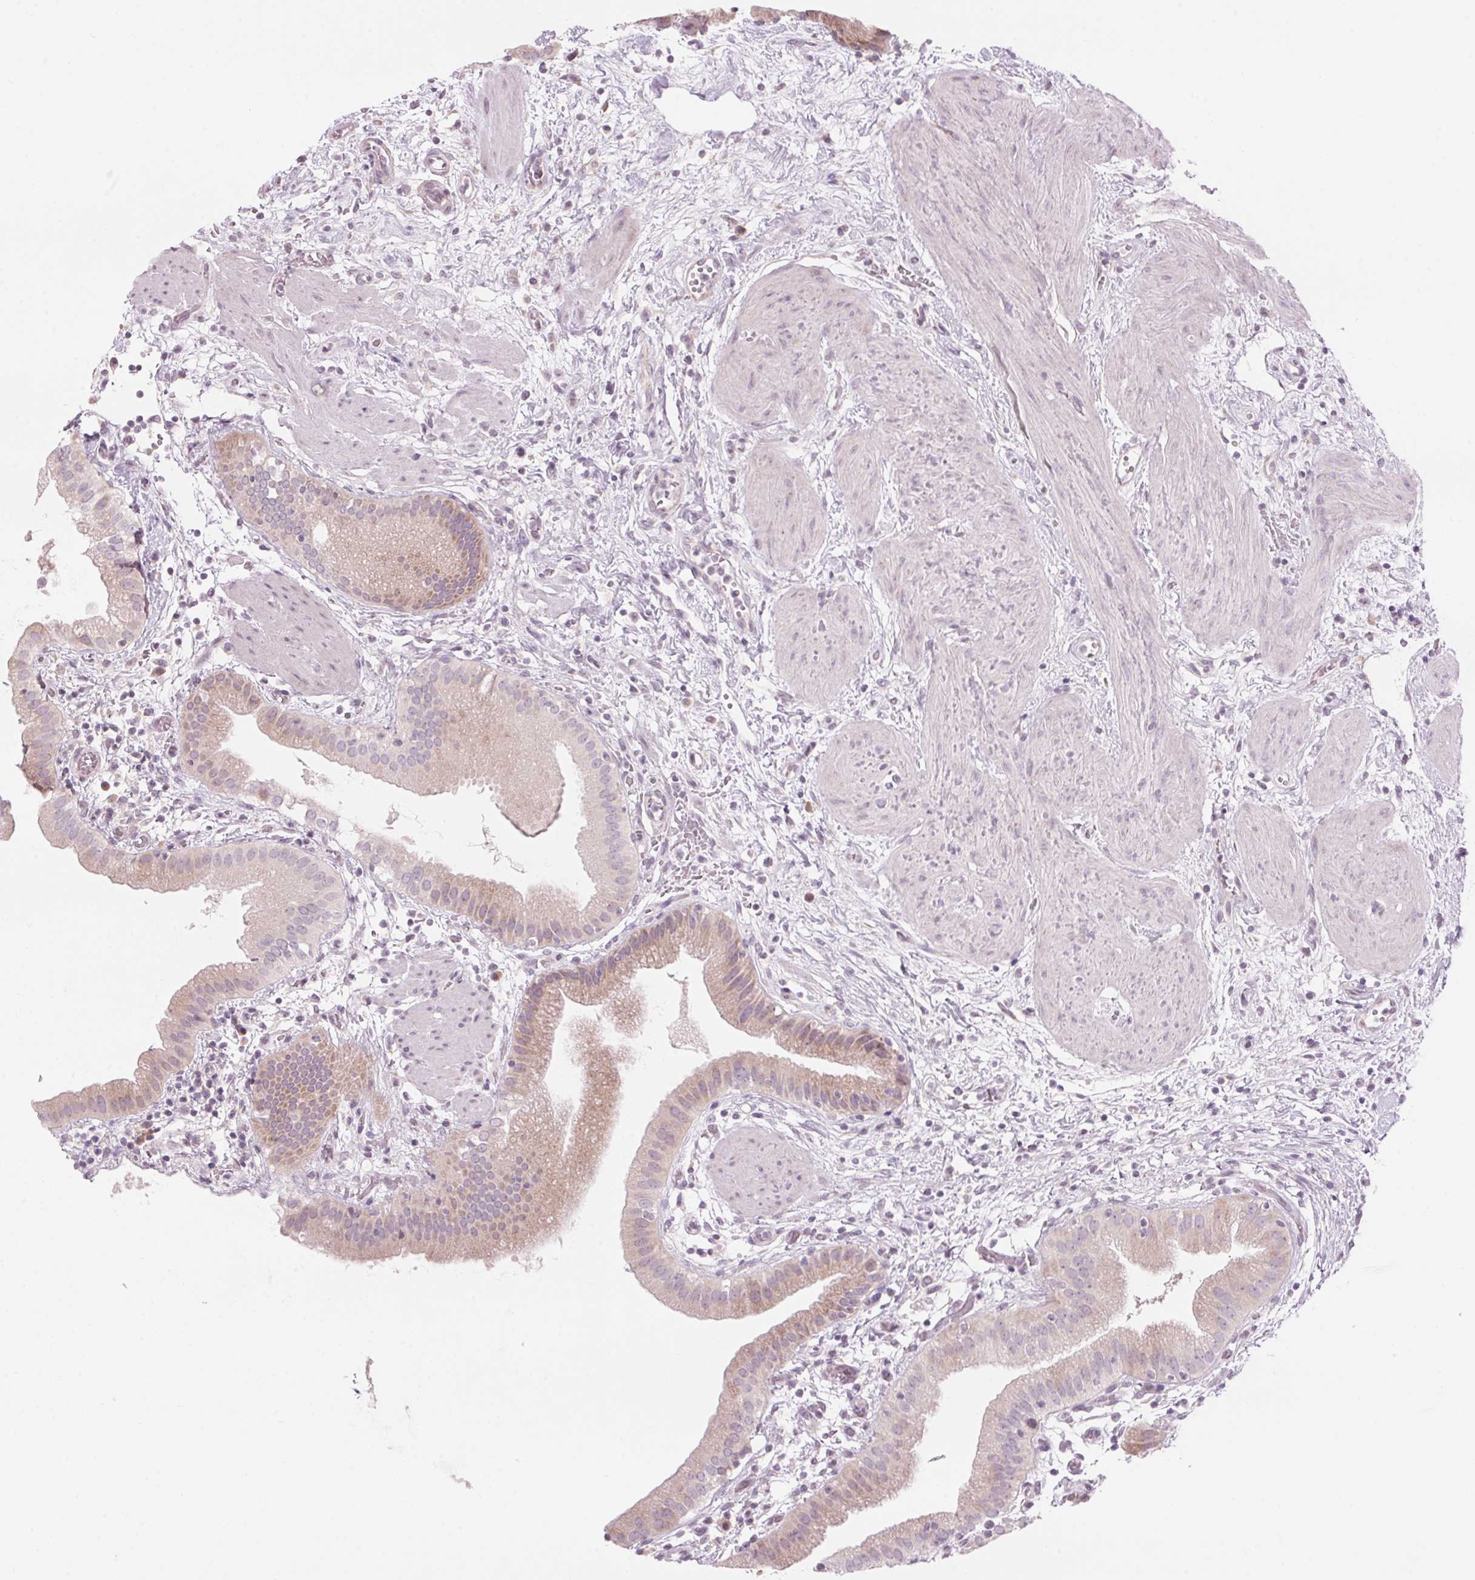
{"staining": {"intensity": "weak", "quantity": "25%-75%", "location": "cytoplasmic/membranous"}, "tissue": "gallbladder", "cell_type": "Glandular cells", "image_type": "normal", "snomed": [{"axis": "morphology", "description": "Normal tissue, NOS"}, {"axis": "topography", "description": "Gallbladder"}], "caption": "A high-resolution image shows IHC staining of benign gallbladder, which shows weak cytoplasmic/membranous staining in about 25%-75% of glandular cells. (DAB (3,3'-diaminobenzidine) = brown stain, brightfield microscopy at high magnification).", "gene": "GNMT", "patient": {"sex": "female", "age": 65}}